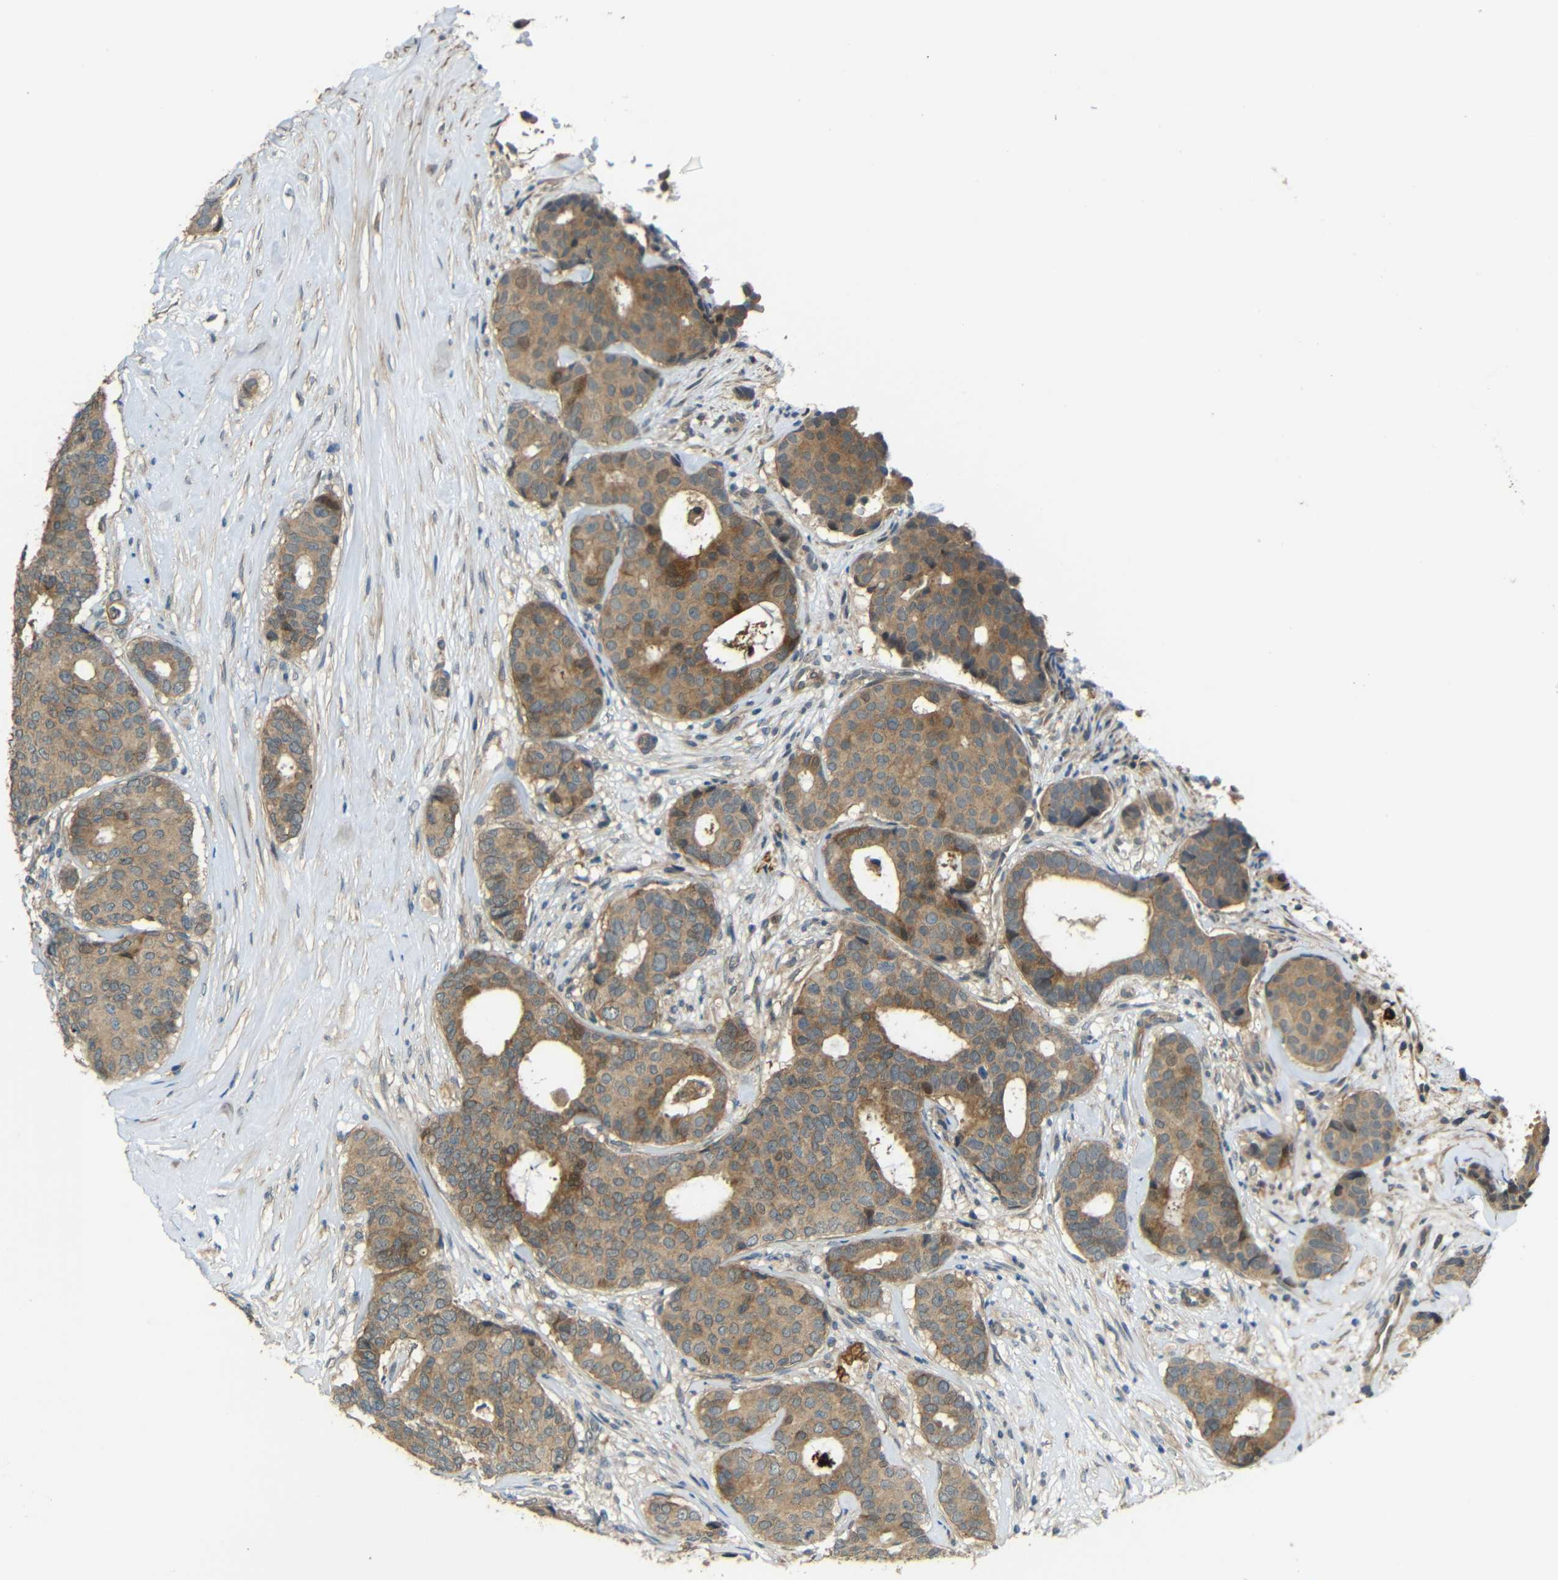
{"staining": {"intensity": "moderate", "quantity": ">75%", "location": "cytoplasmic/membranous"}, "tissue": "breast cancer", "cell_type": "Tumor cells", "image_type": "cancer", "snomed": [{"axis": "morphology", "description": "Duct carcinoma"}, {"axis": "topography", "description": "Breast"}], "caption": "Immunohistochemical staining of human breast cancer shows medium levels of moderate cytoplasmic/membranous positivity in about >75% of tumor cells.", "gene": "FNDC3A", "patient": {"sex": "female", "age": 75}}